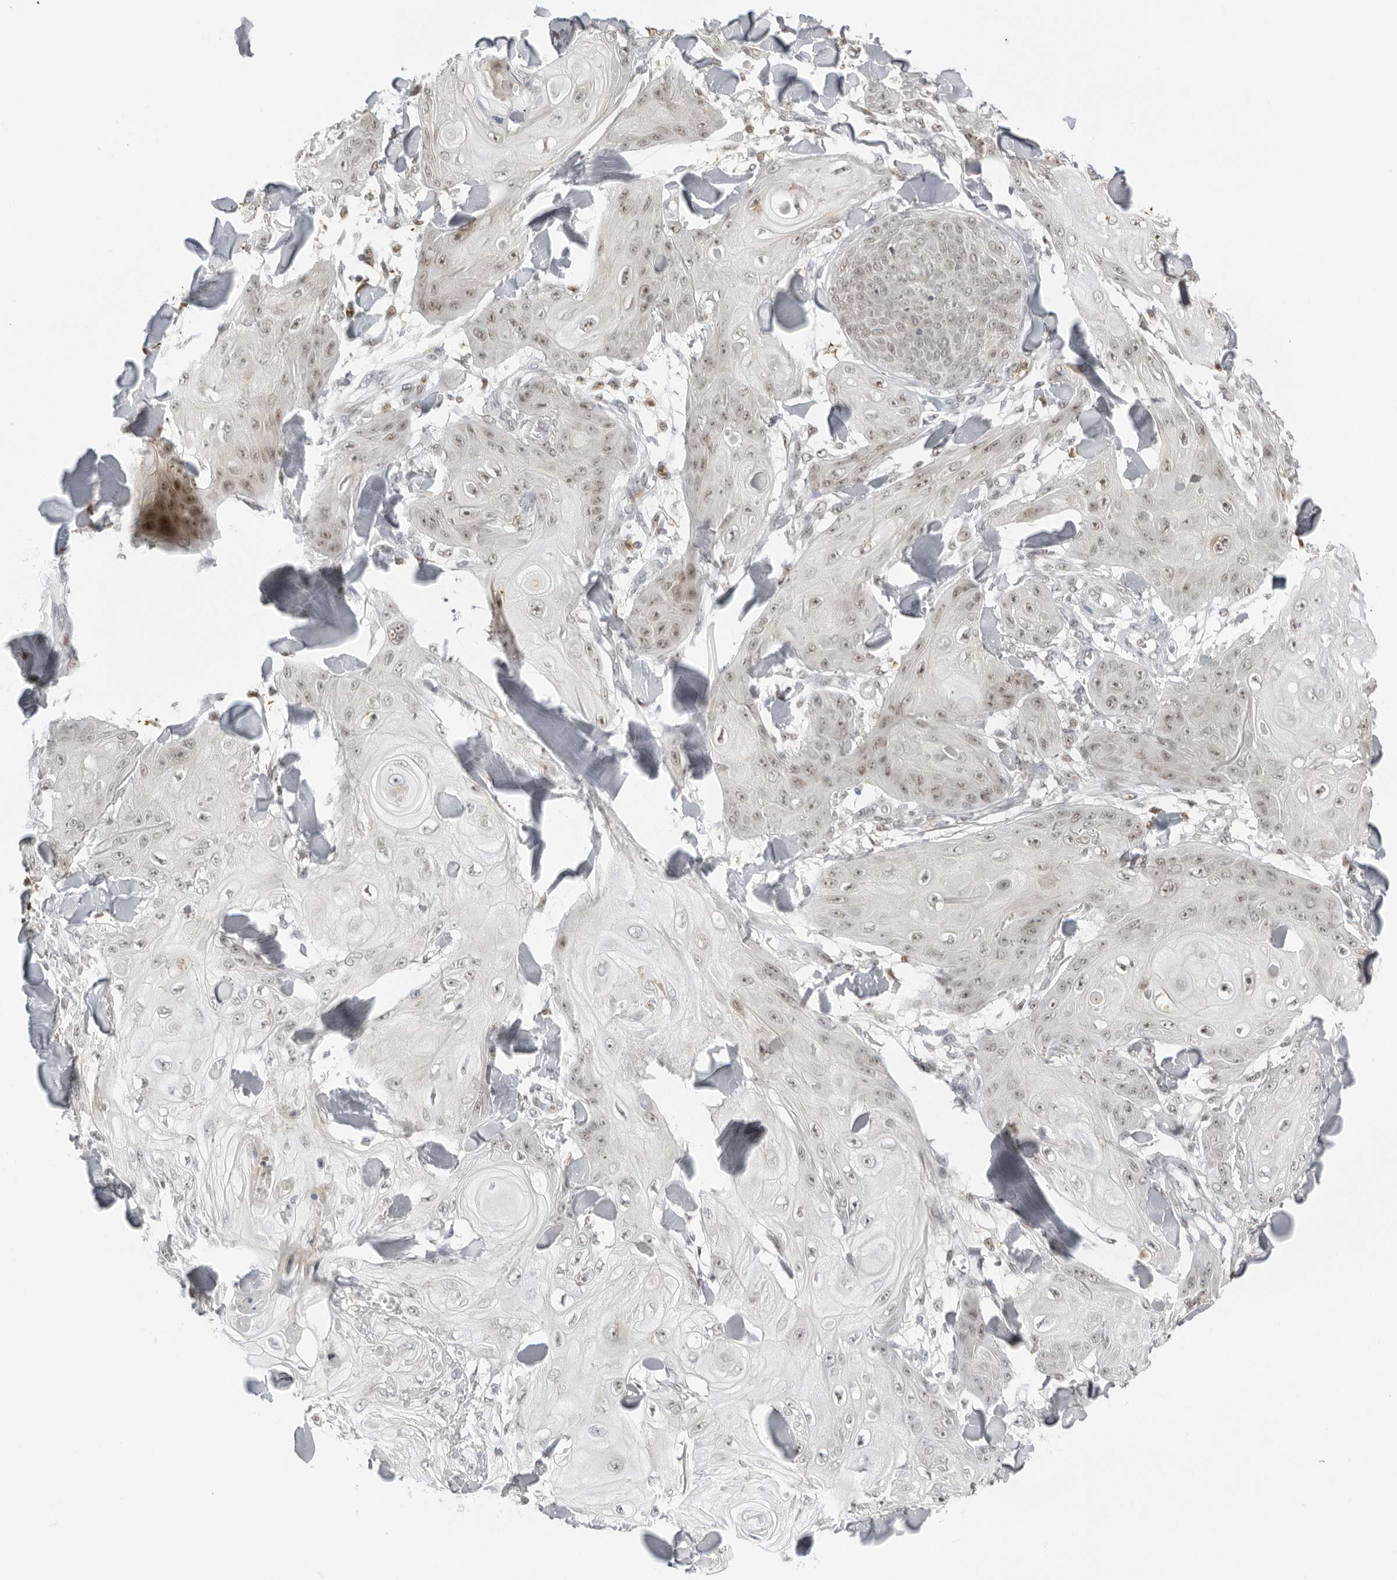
{"staining": {"intensity": "weak", "quantity": "25%-75%", "location": "nuclear"}, "tissue": "skin cancer", "cell_type": "Tumor cells", "image_type": "cancer", "snomed": [{"axis": "morphology", "description": "Squamous cell carcinoma, NOS"}, {"axis": "topography", "description": "Skin"}], "caption": "Human skin cancer (squamous cell carcinoma) stained for a protein (brown) demonstrates weak nuclear positive expression in approximately 25%-75% of tumor cells.", "gene": "RNF146", "patient": {"sex": "male", "age": 74}}